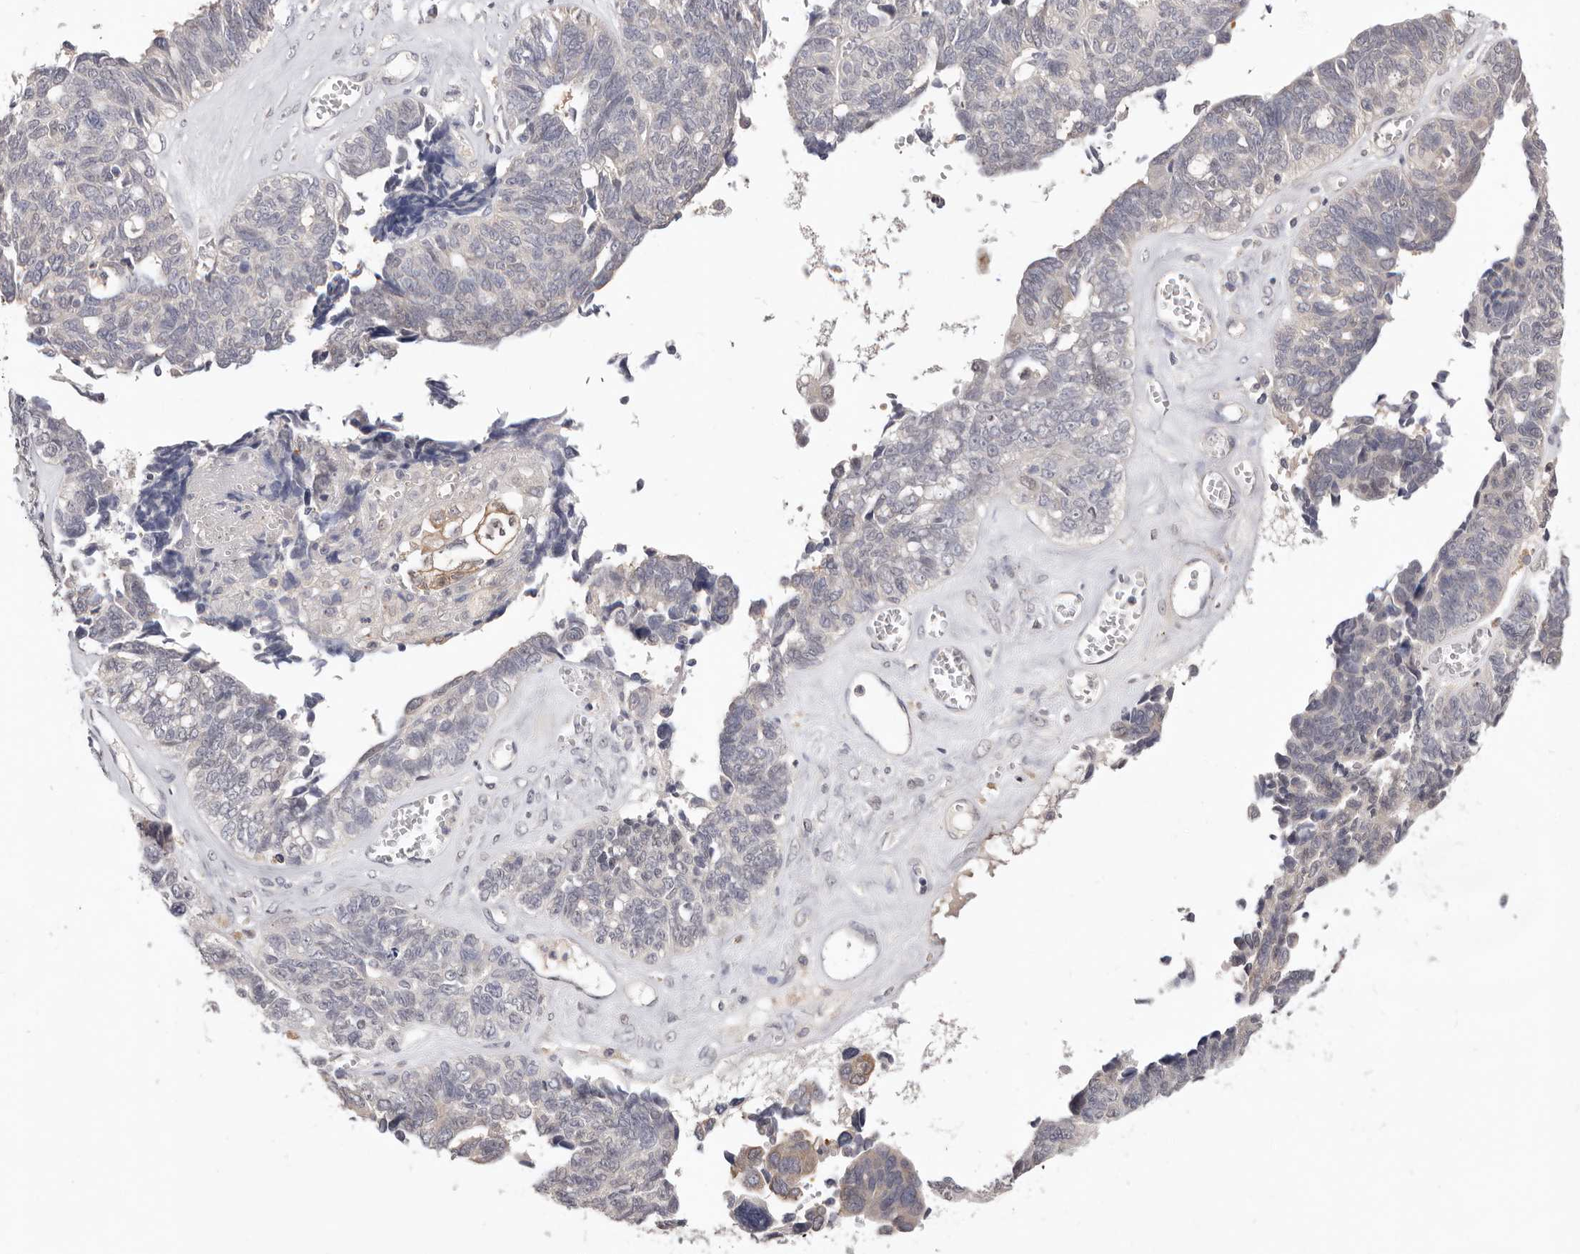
{"staining": {"intensity": "negative", "quantity": "none", "location": "none"}, "tissue": "ovarian cancer", "cell_type": "Tumor cells", "image_type": "cancer", "snomed": [{"axis": "morphology", "description": "Cystadenocarcinoma, serous, NOS"}, {"axis": "topography", "description": "Ovary"}], "caption": "Immunohistochemistry (IHC) histopathology image of human ovarian serous cystadenocarcinoma stained for a protein (brown), which shows no positivity in tumor cells.", "gene": "DOP1A", "patient": {"sex": "female", "age": 79}}